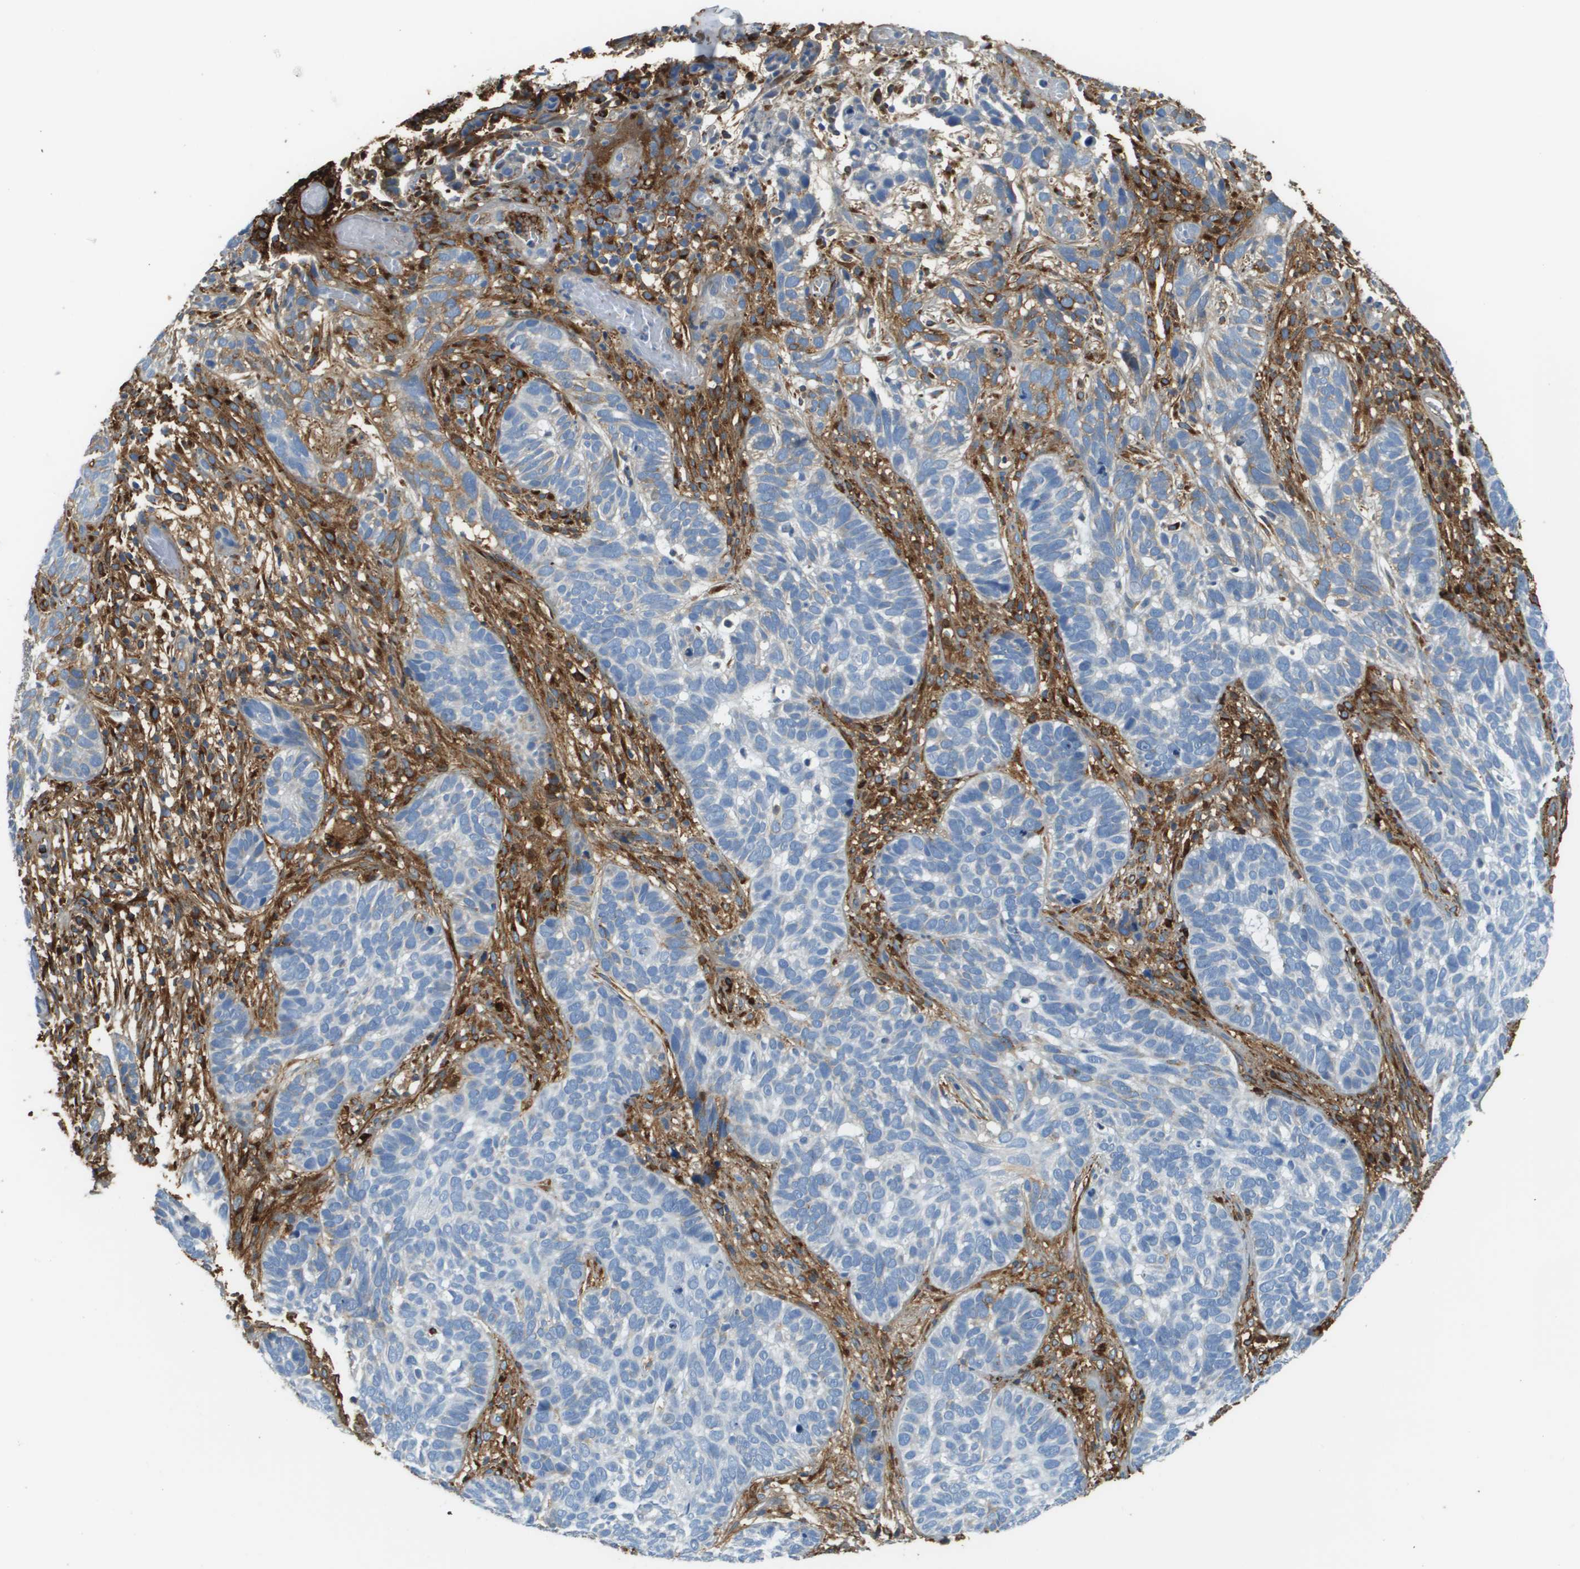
{"staining": {"intensity": "negative", "quantity": "none", "location": "none"}, "tissue": "skin cancer", "cell_type": "Tumor cells", "image_type": "cancer", "snomed": [{"axis": "morphology", "description": "Basal cell carcinoma"}, {"axis": "topography", "description": "Skin"}], "caption": "Photomicrograph shows no significant protein expression in tumor cells of skin basal cell carcinoma.", "gene": "DCN", "patient": {"sex": "male", "age": 87}}